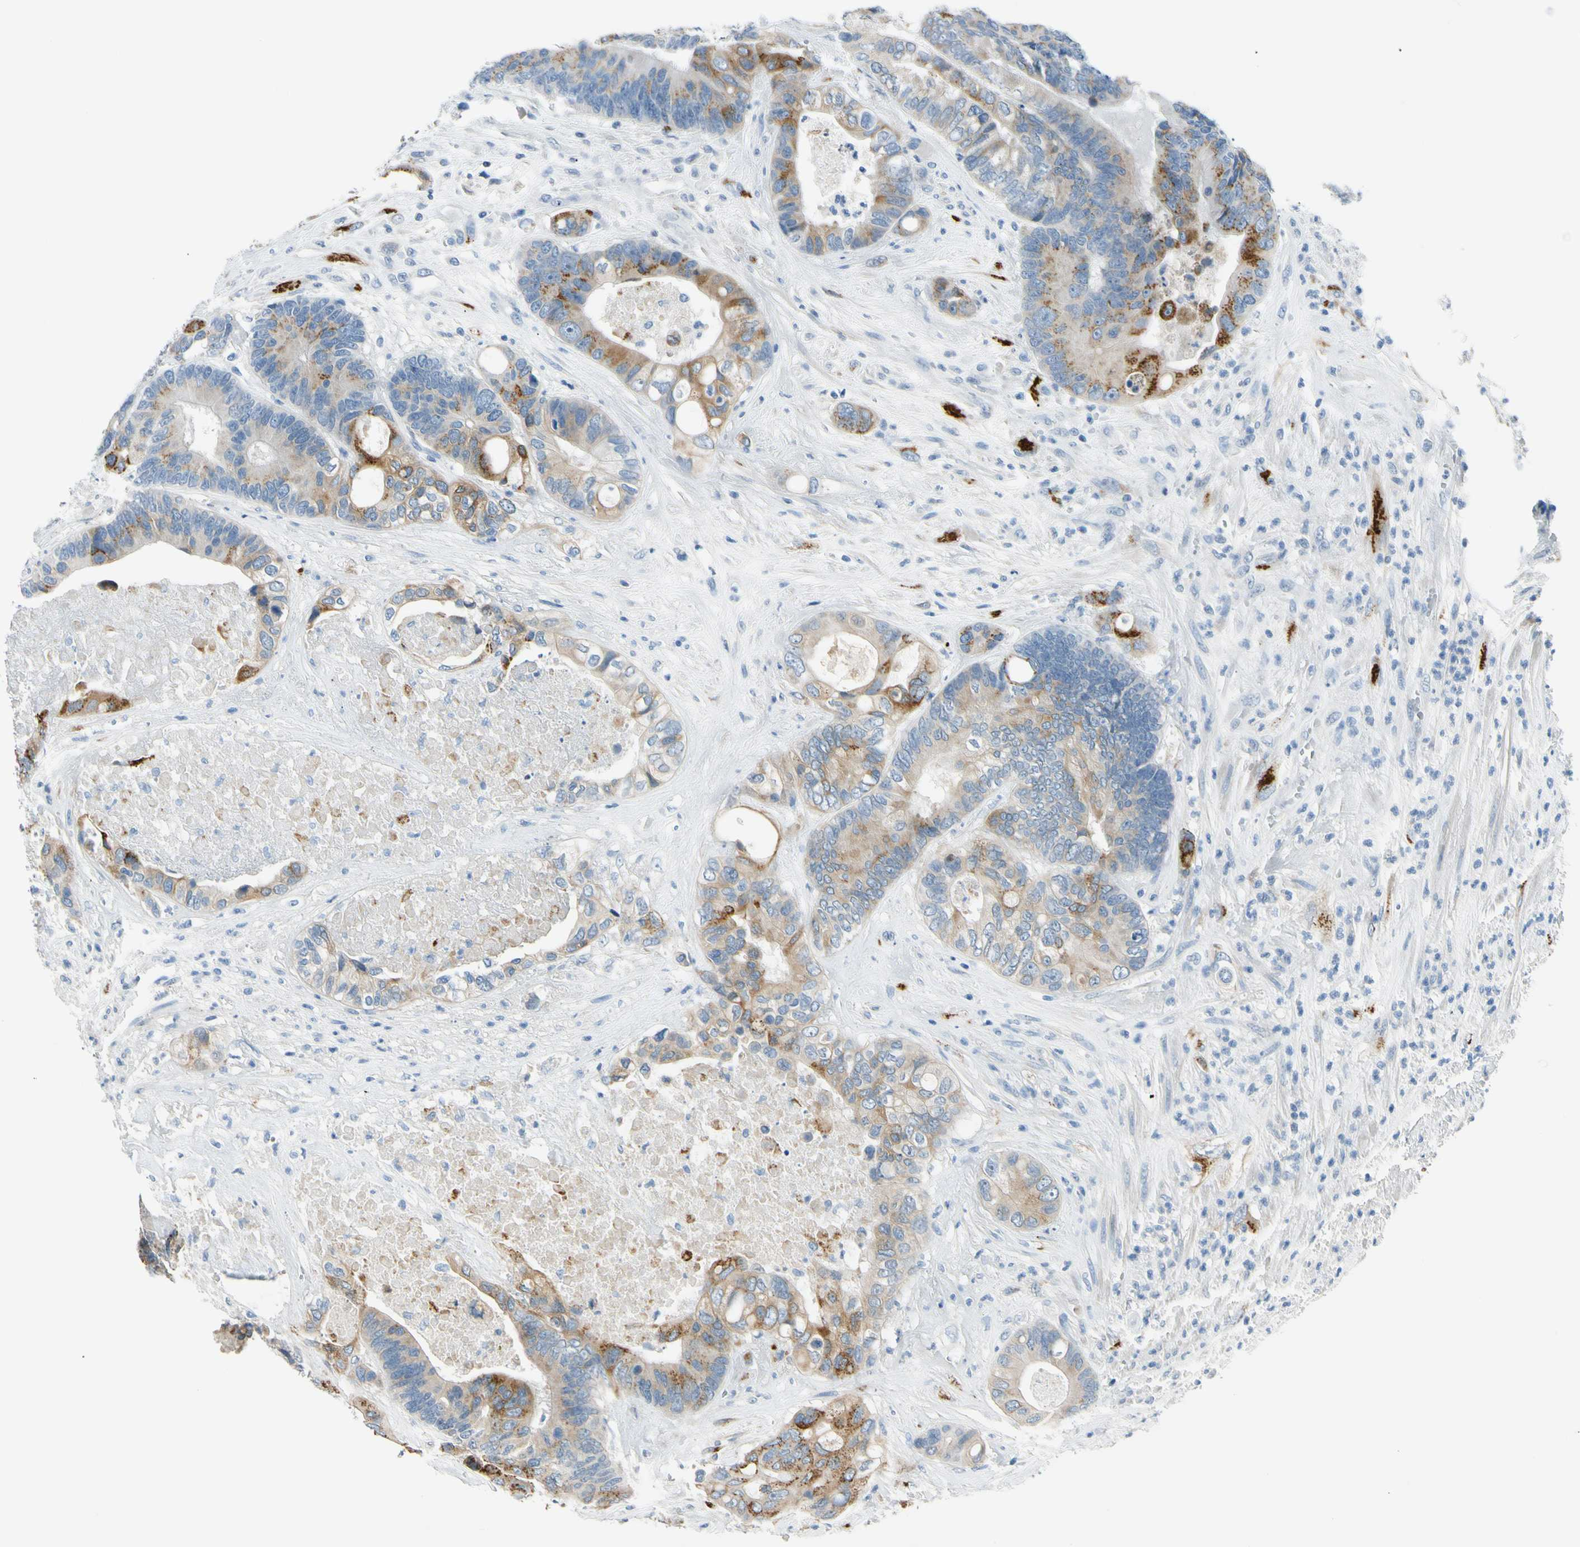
{"staining": {"intensity": "moderate", "quantity": "25%-75%", "location": "cytoplasmic/membranous"}, "tissue": "colorectal cancer", "cell_type": "Tumor cells", "image_type": "cancer", "snomed": [{"axis": "morphology", "description": "Adenocarcinoma, NOS"}, {"axis": "topography", "description": "Rectum"}], "caption": "A high-resolution micrograph shows immunohistochemistry (IHC) staining of colorectal cancer, which displays moderate cytoplasmic/membranous positivity in about 25%-75% of tumor cells.", "gene": "GALNT5", "patient": {"sex": "male", "age": 55}}